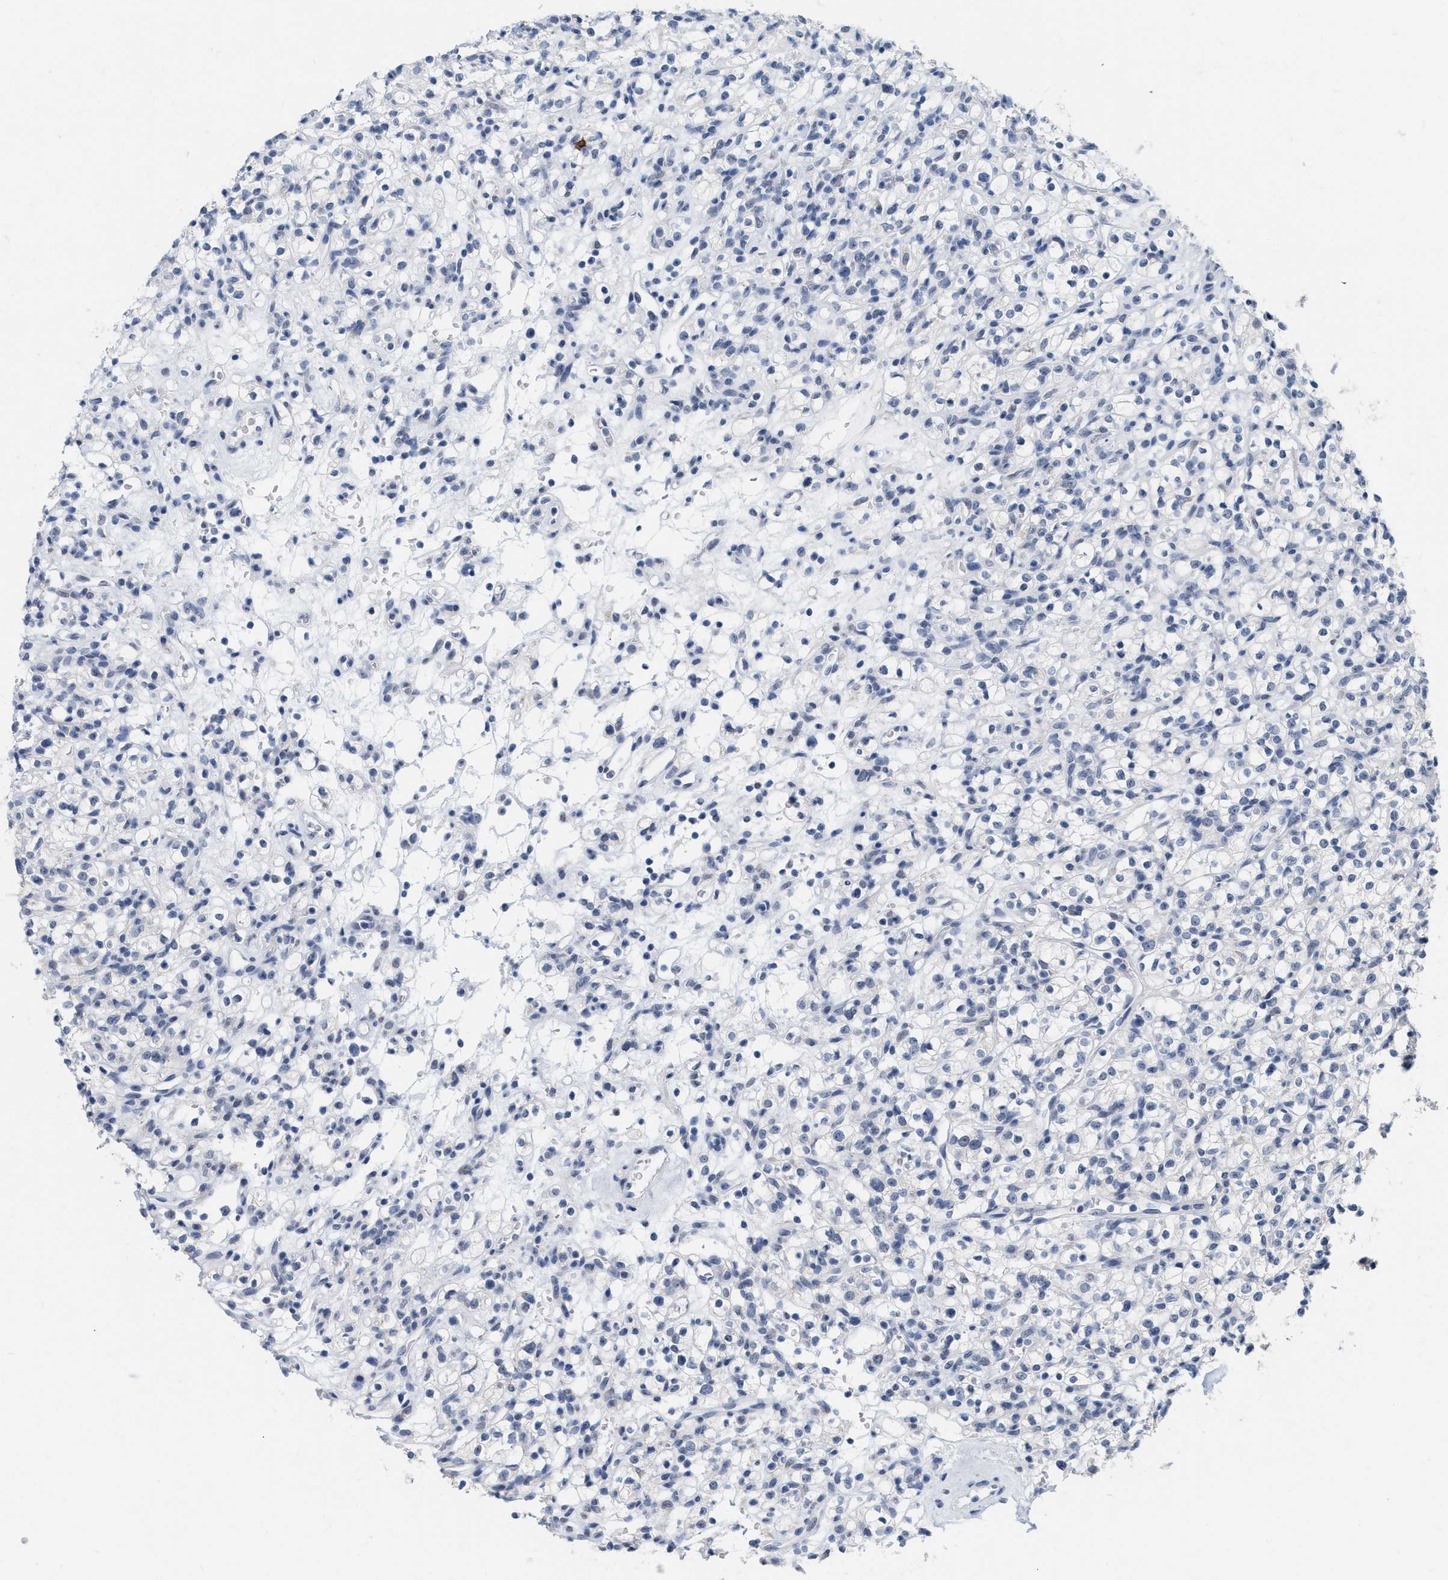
{"staining": {"intensity": "negative", "quantity": "none", "location": "none"}, "tissue": "renal cancer", "cell_type": "Tumor cells", "image_type": "cancer", "snomed": [{"axis": "morphology", "description": "Normal tissue, NOS"}, {"axis": "morphology", "description": "Adenocarcinoma, NOS"}, {"axis": "topography", "description": "Kidney"}], "caption": "The histopathology image demonstrates no staining of tumor cells in renal adenocarcinoma.", "gene": "XIRP1", "patient": {"sex": "female", "age": 72}}